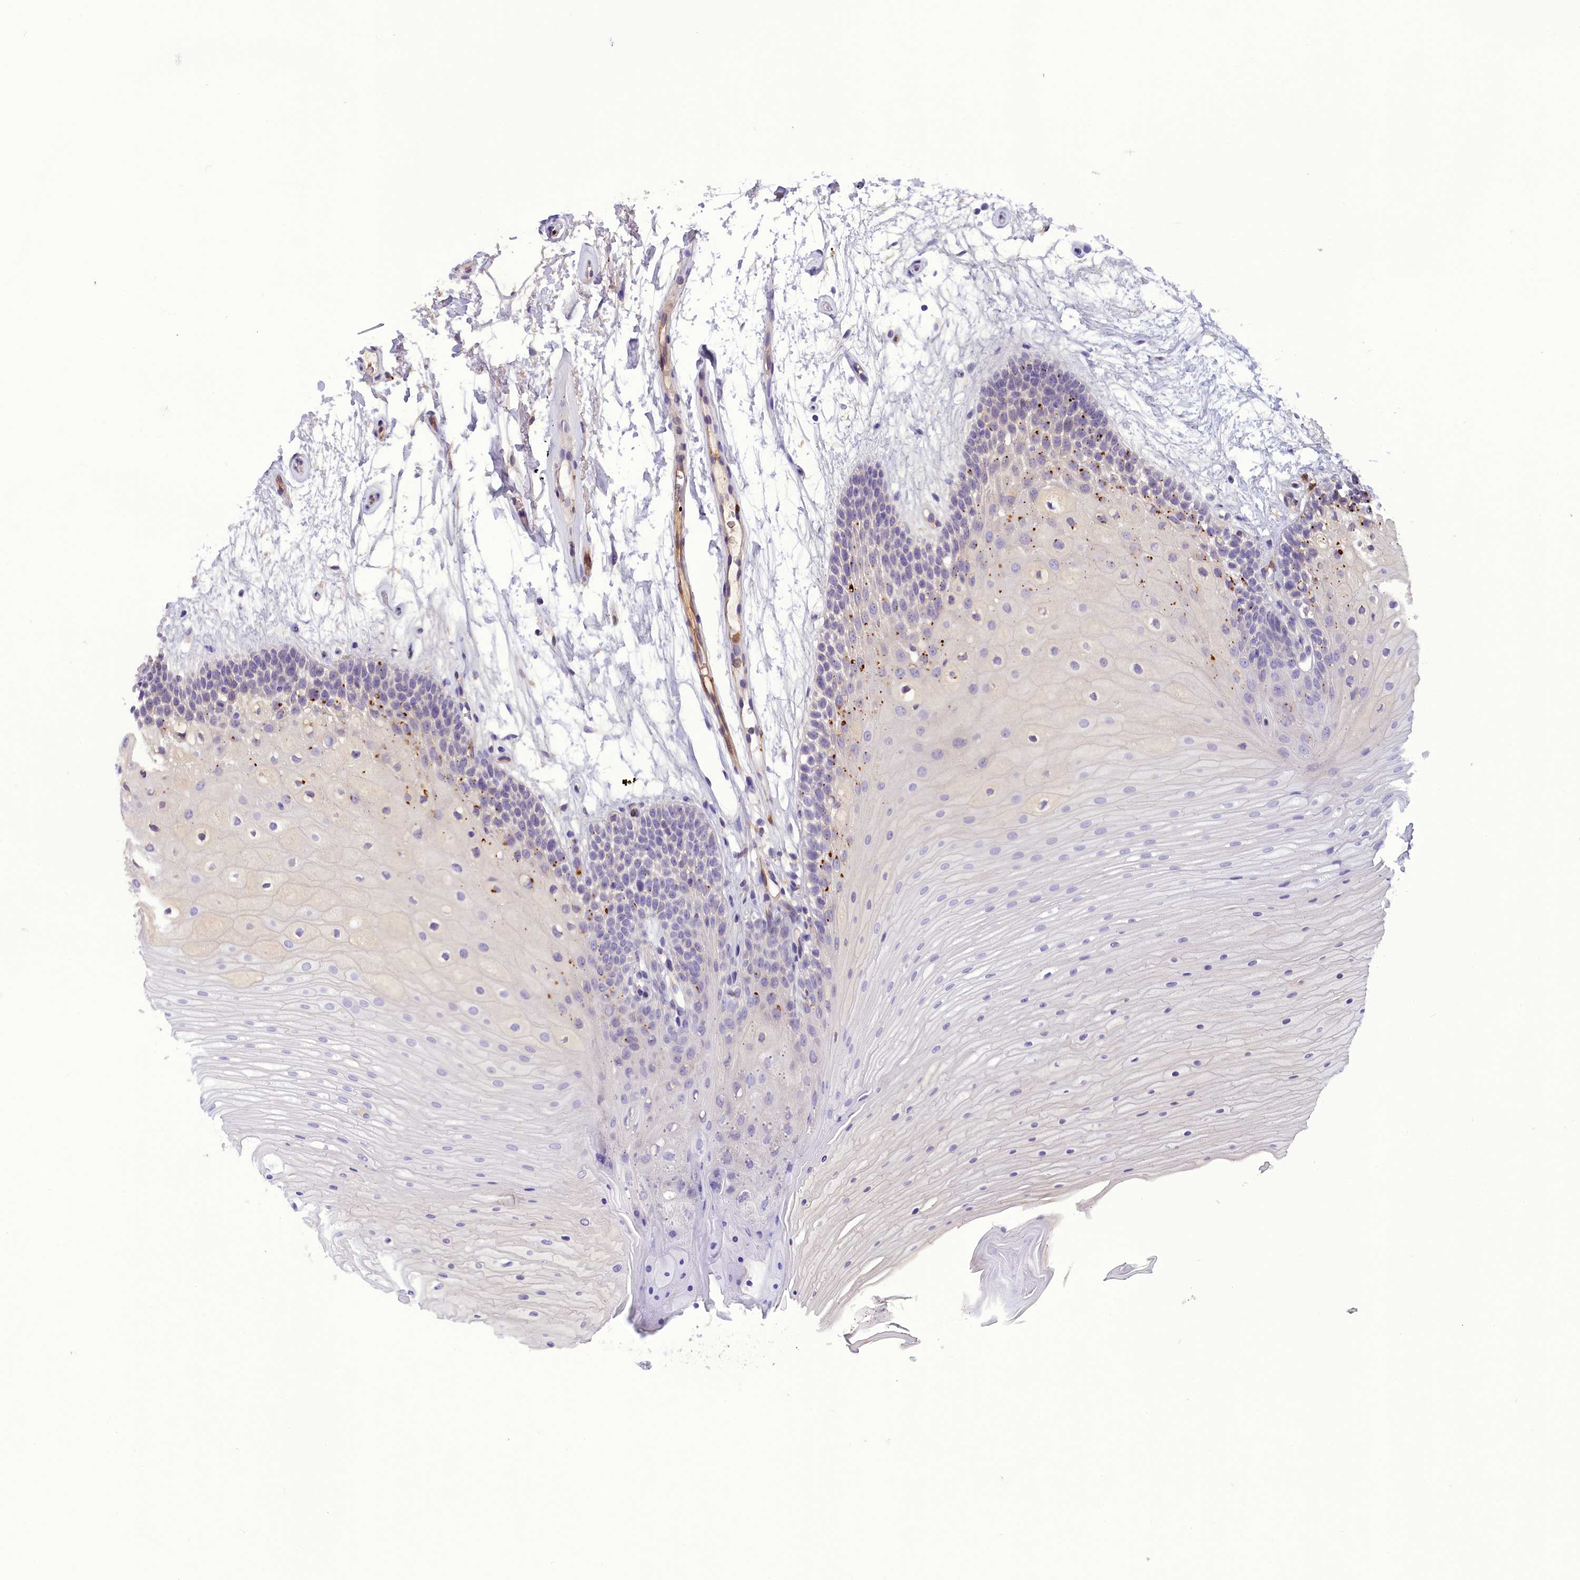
{"staining": {"intensity": "weak", "quantity": "<25%", "location": "cytoplasmic/membranous"}, "tissue": "oral mucosa", "cell_type": "Squamous epithelial cells", "image_type": "normal", "snomed": [{"axis": "morphology", "description": "Normal tissue, NOS"}, {"axis": "topography", "description": "Oral tissue"}], "caption": "A high-resolution image shows immunohistochemistry staining of unremarkable oral mucosa, which exhibits no significant expression in squamous epithelial cells.", "gene": "FAM149B1", "patient": {"sex": "female", "age": 80}}